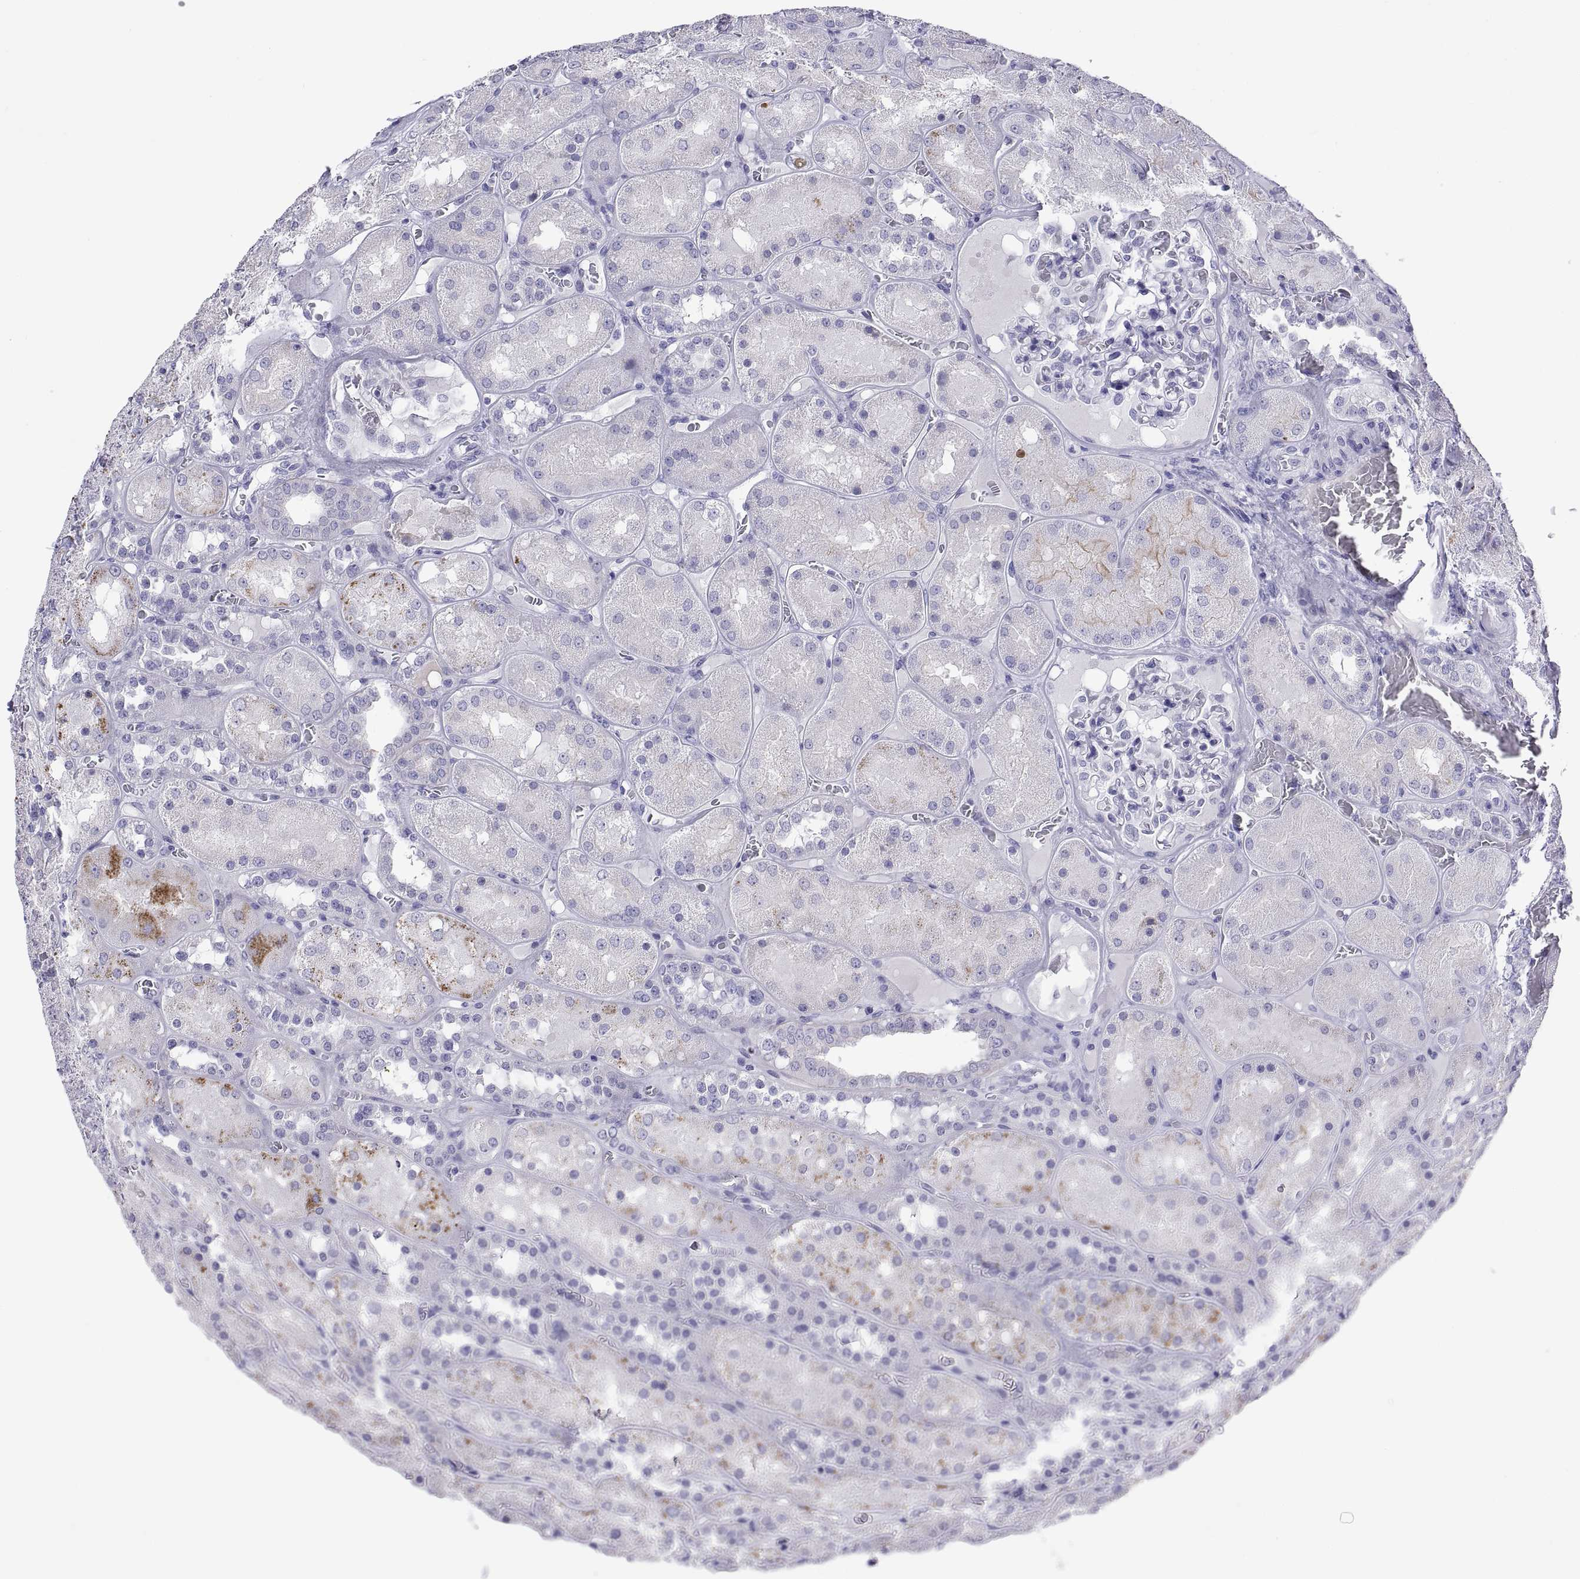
{"staining": {"intensity": "negative", "quantity": "none", "location": "none"}, "tissue": "kidney", "cell_type": "Cells in glomeruli", "image_type": "normal", "snomed": [{"axis": "morphology", "description": "Normal tissue, NOS"}, {"axis": "topography", "description": "Kidney"}], "caption": "DAB (3,3'-diaminobenzidine) immunohistochemical staining of normal human kidney demonstrates no significant positivity in cells in glomeruli.", "gene": "QRICH2", "patient": {"sex": "male", "age": 73}}